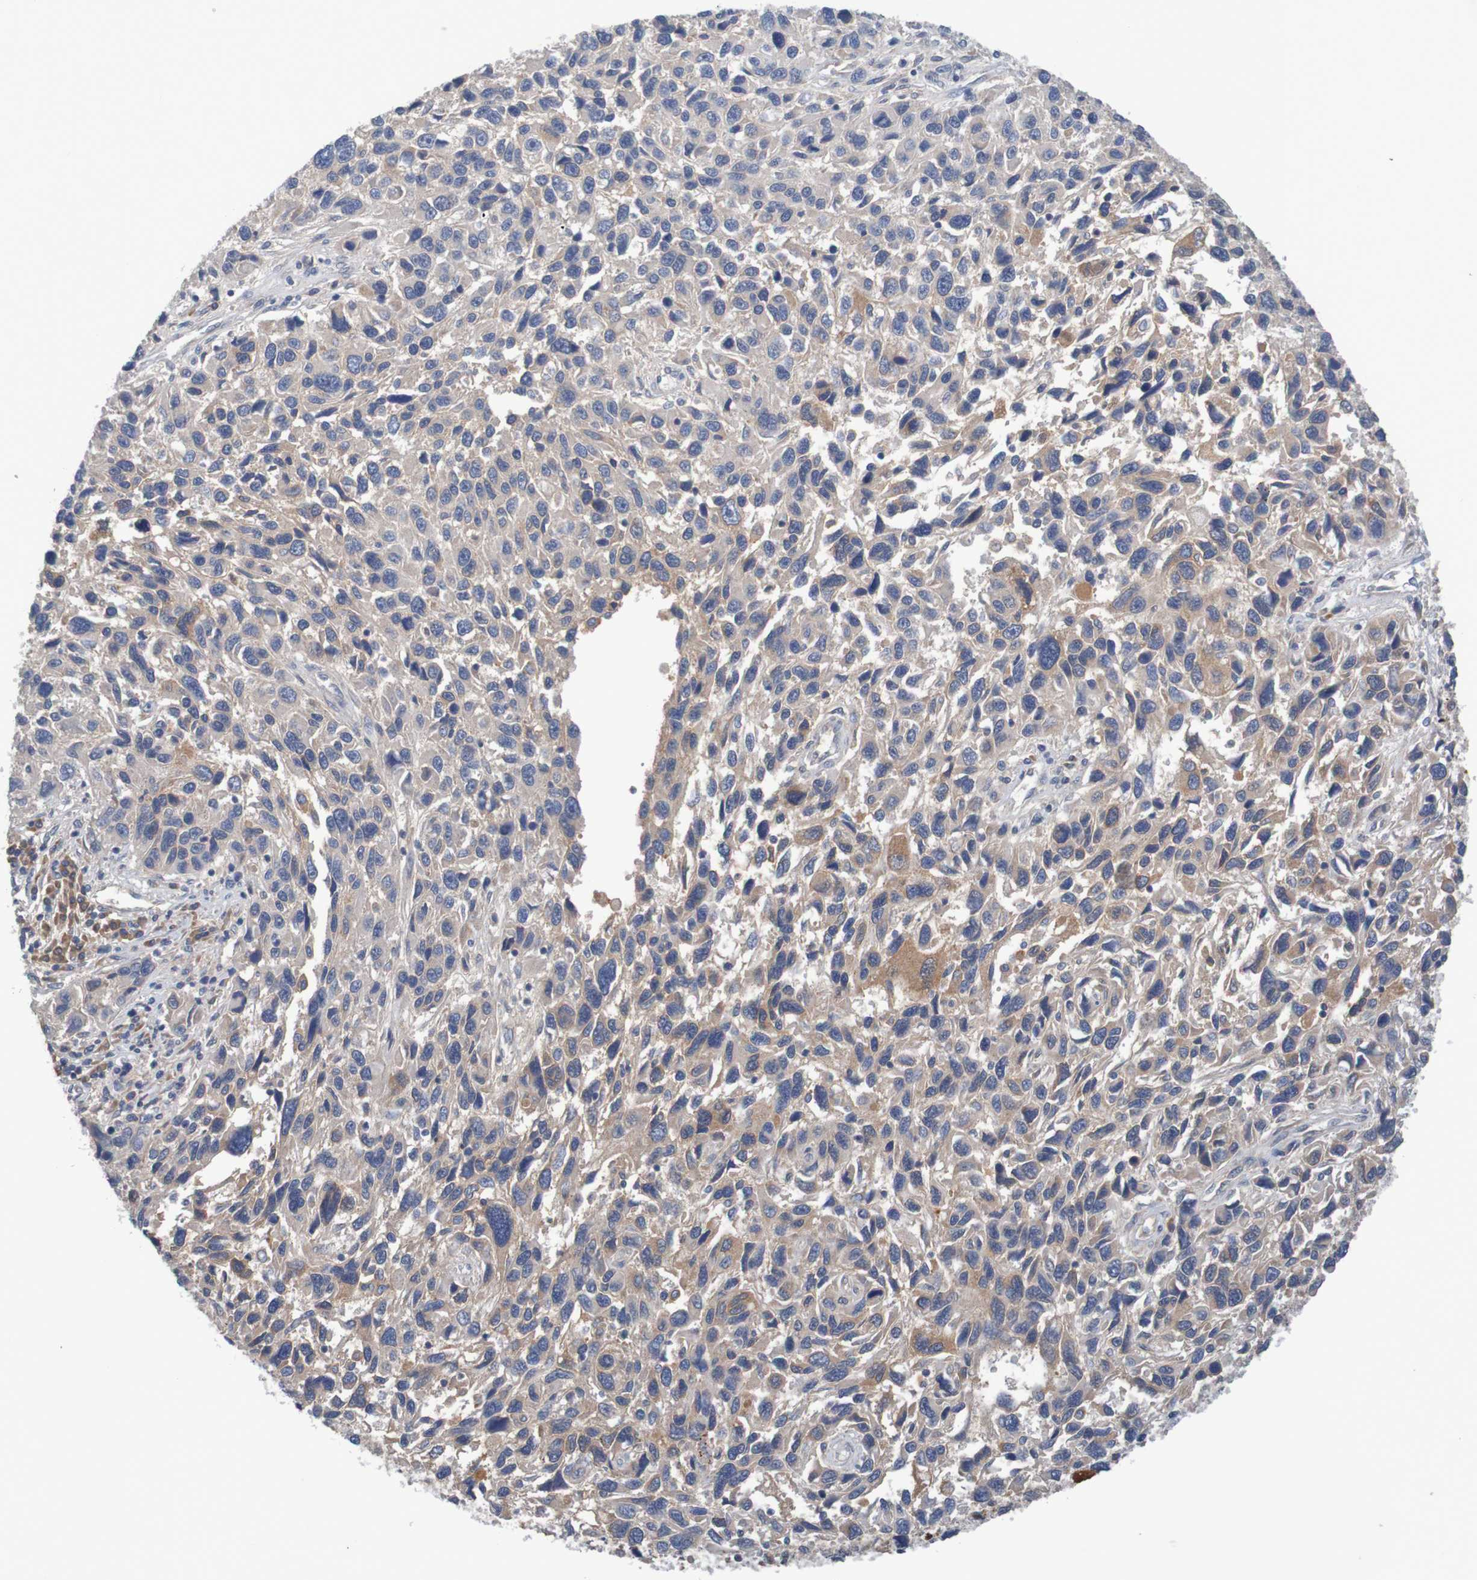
{"staining": {"intensity": "moderate", "quantity": "<25%", "location": "cytoplasmic/membranous"}, "tissue": "melanoma", "cell_type": "Tumor cells", "image_type": "cancer", "snomed": [{"axis": "morphology", "description": "Malignant melanoma, NOS"}, {"axis": "topography", "description": "Skin"}], "caption": "Immunohistochemistry staining of melanoma, which exhibits low levels of moderate cytoplasmic/membranous staining in about <25% of tumor cells indicating moderate cytoplasmic/membranous protein expression. The staining was performed using DAB (3,3'-diaminobenzidine) (brown) for protein detection and nuclei were counterstained in hematoxylin (blue).", "gene": "LTA", "patient": {"sex": "male", "age": 53}}